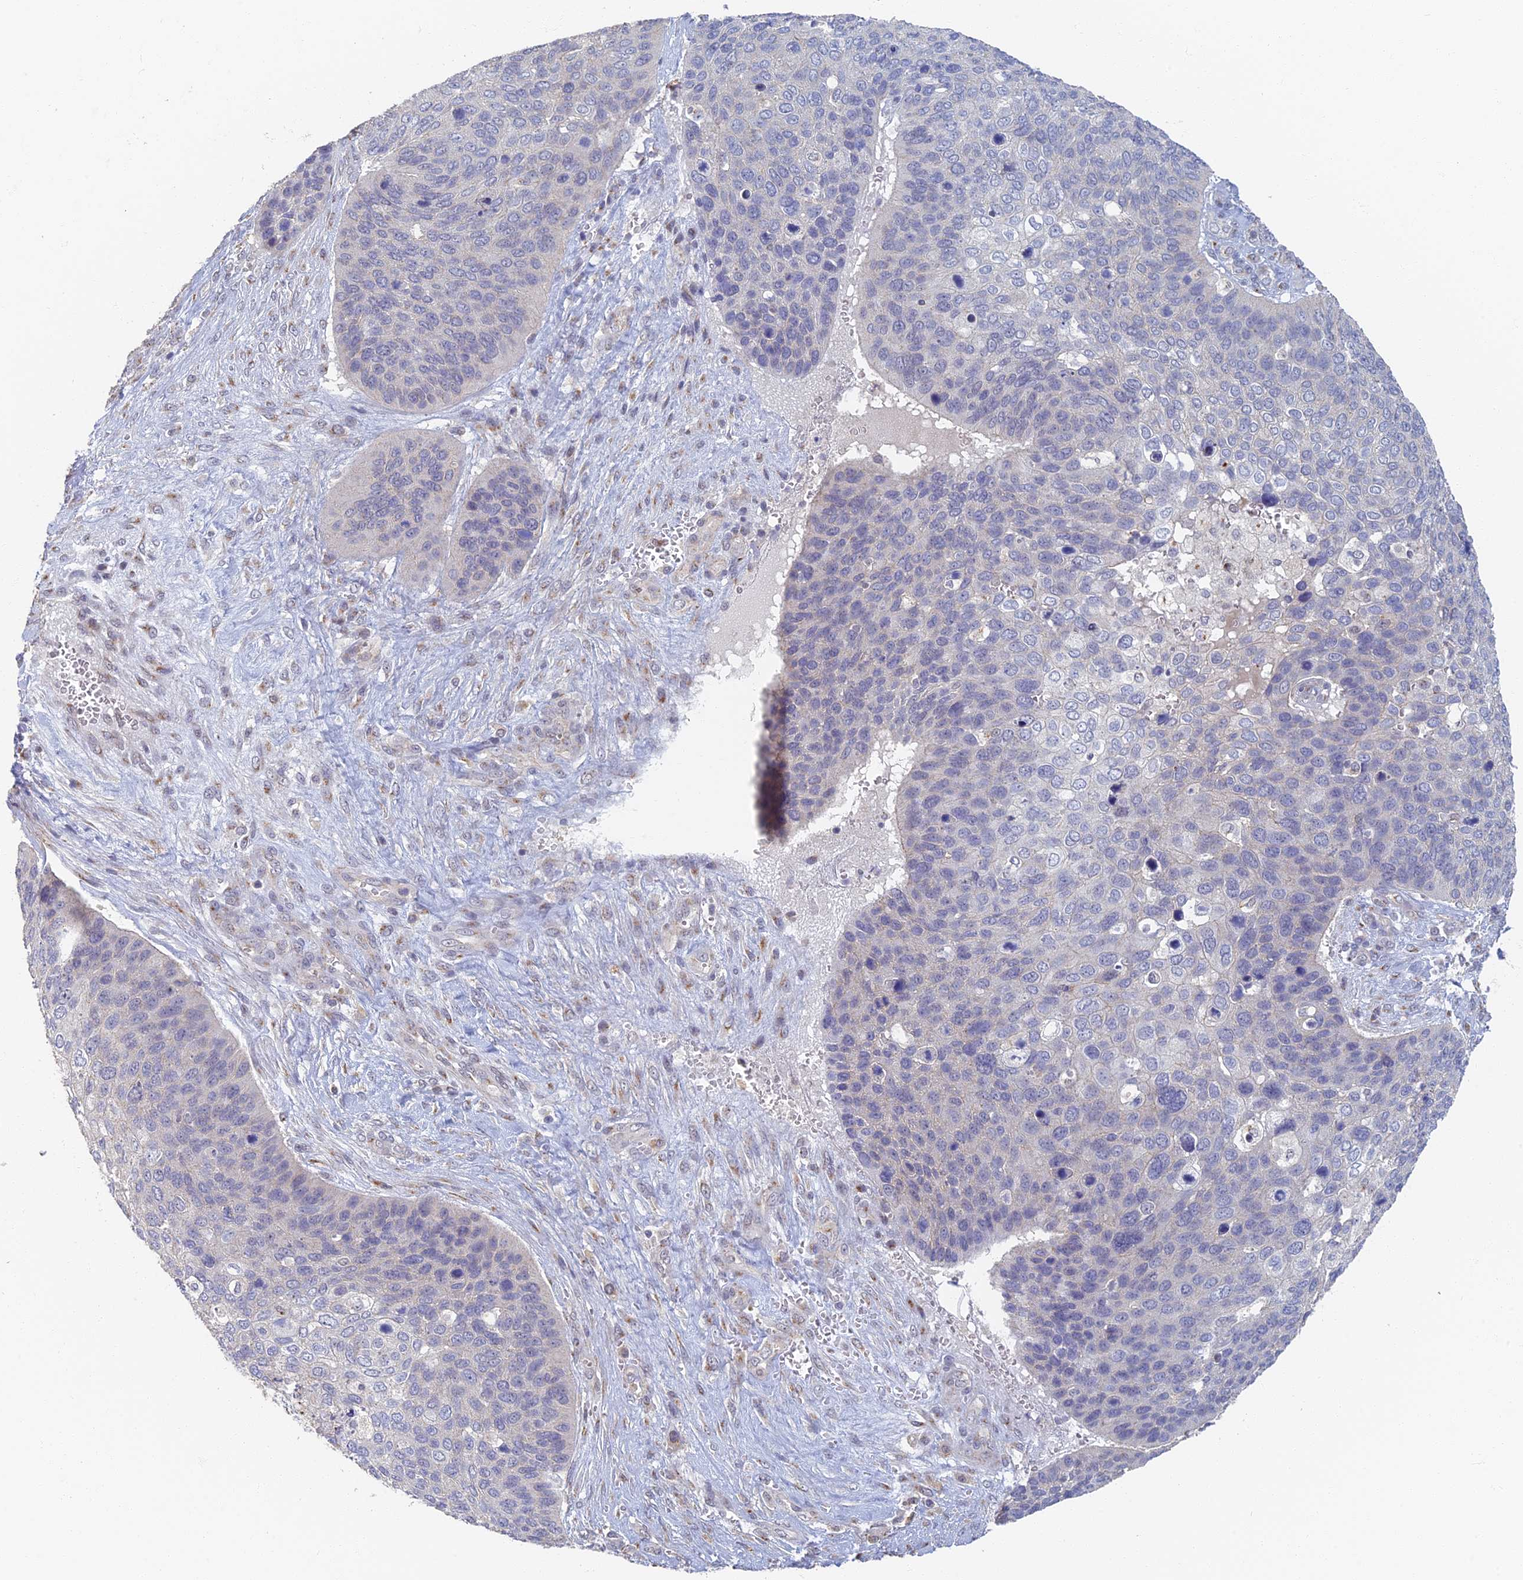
{"staining": {"intensity": "negative", "quantity": "none", "location": "none"}, "tissue": "skin cancer", "cell_type": "Tumor cells", "image_type": "cancer", "snomed": [{"axis": "morphology", "description": "Basal cell carcinoma"}, {"axis": "topography", "description": "Skin"}], "caption": "This is an immunohistochemistry (IHC) micrograph of basal cell carcinoma (skin). There is no staining in tumor cells.", "gene": "GPATCH1", "patient": {"sex": "female", "age": 74}}